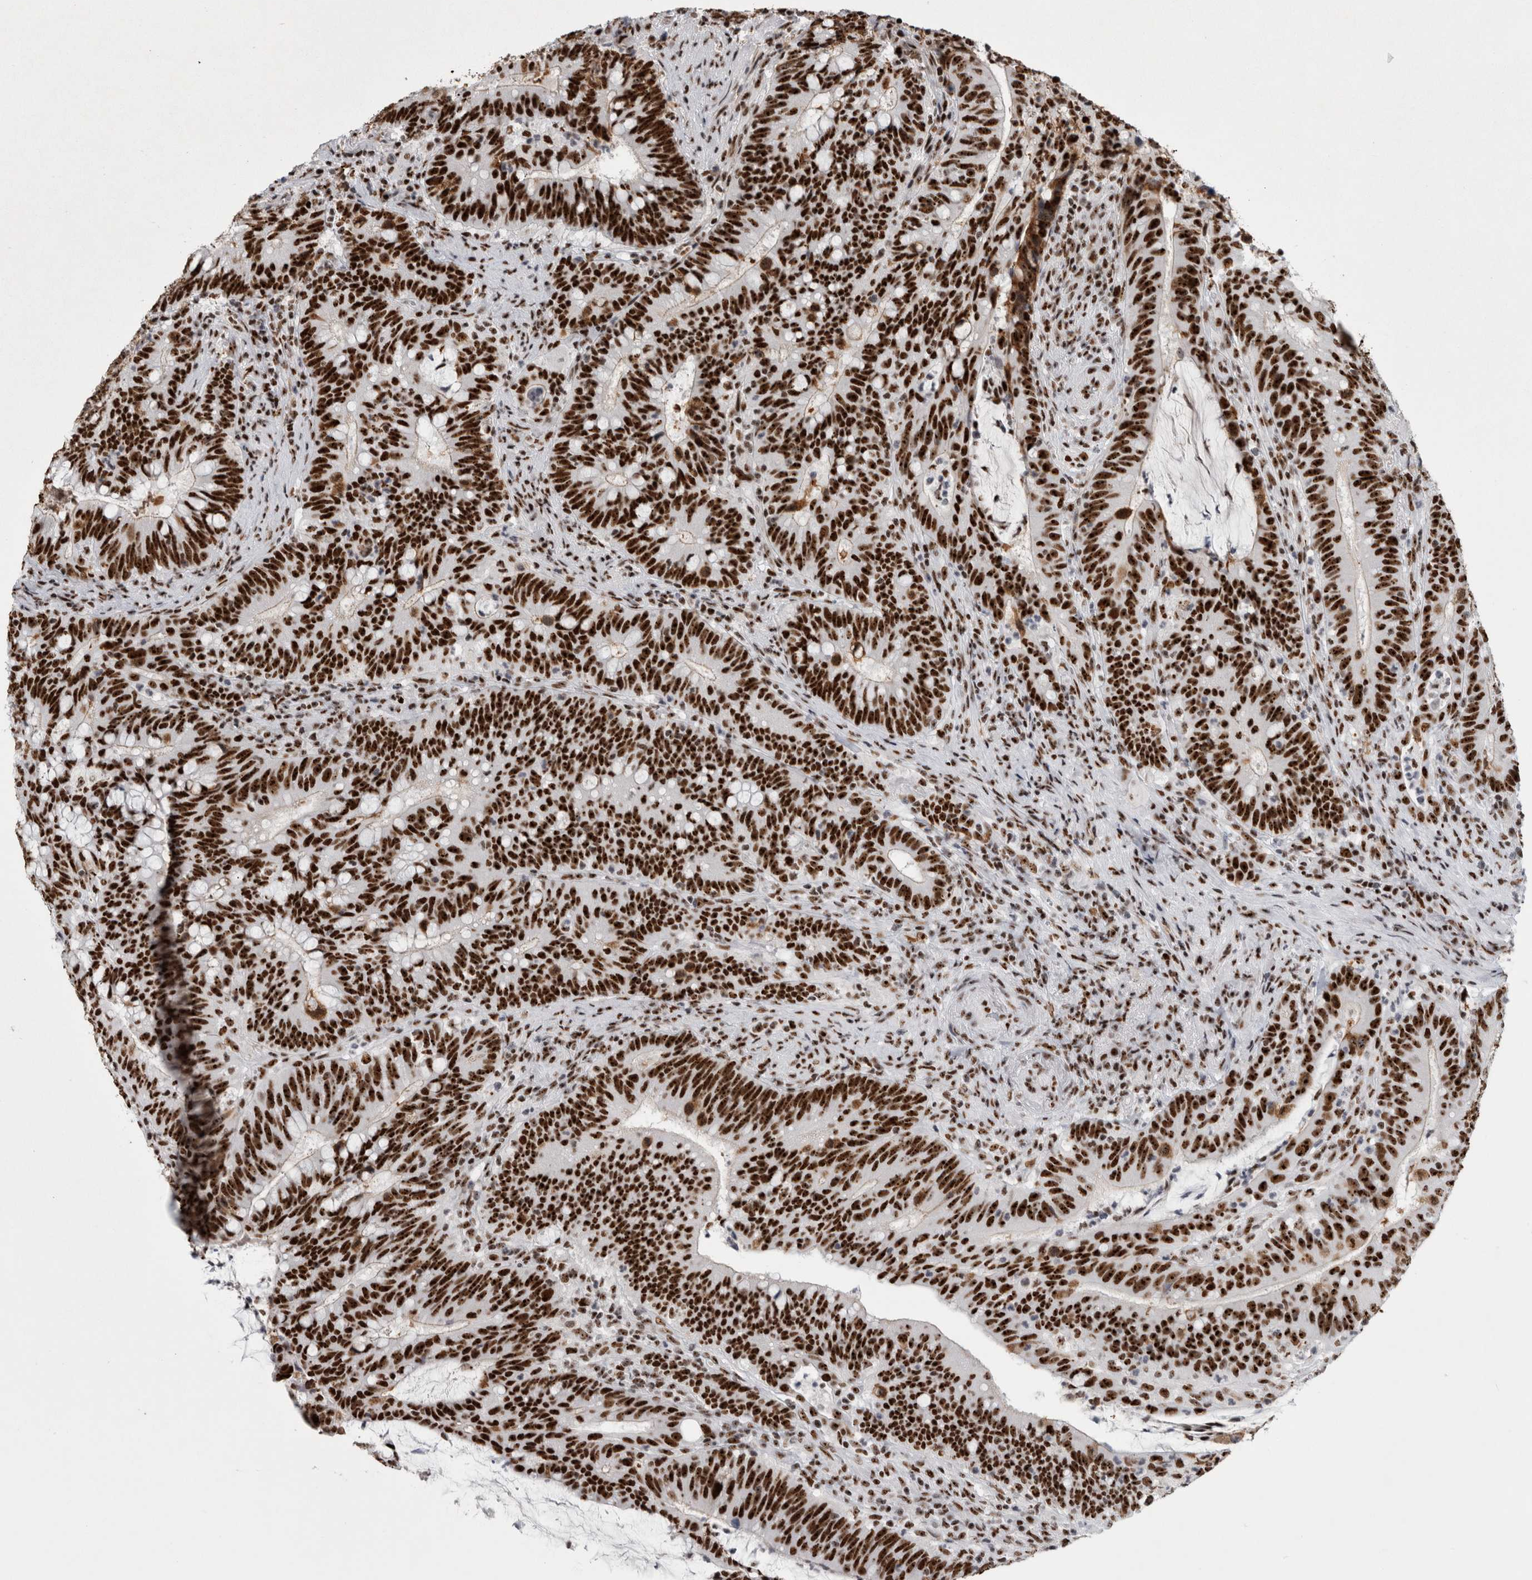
{"staining": {"intensity": "strong", "quantity": ">75%", "location": "nuclear"}, "tissue": "colorectal cancer", "cell_type": "Tumor cells", "image_type": "cancer", "snomed": [{"axis": "morphology", "description": "Adenocarcinoma, NOS"}, {"axis": "topography", "description": "Colon"}], "caption": "Colorectal adenocarcinoma stained with a brown dye reveals strong nuclear positive staining in approximately >75% of tumor cells.", "gene": "NCL", "patient": {"sex": "female", "age": 66}}